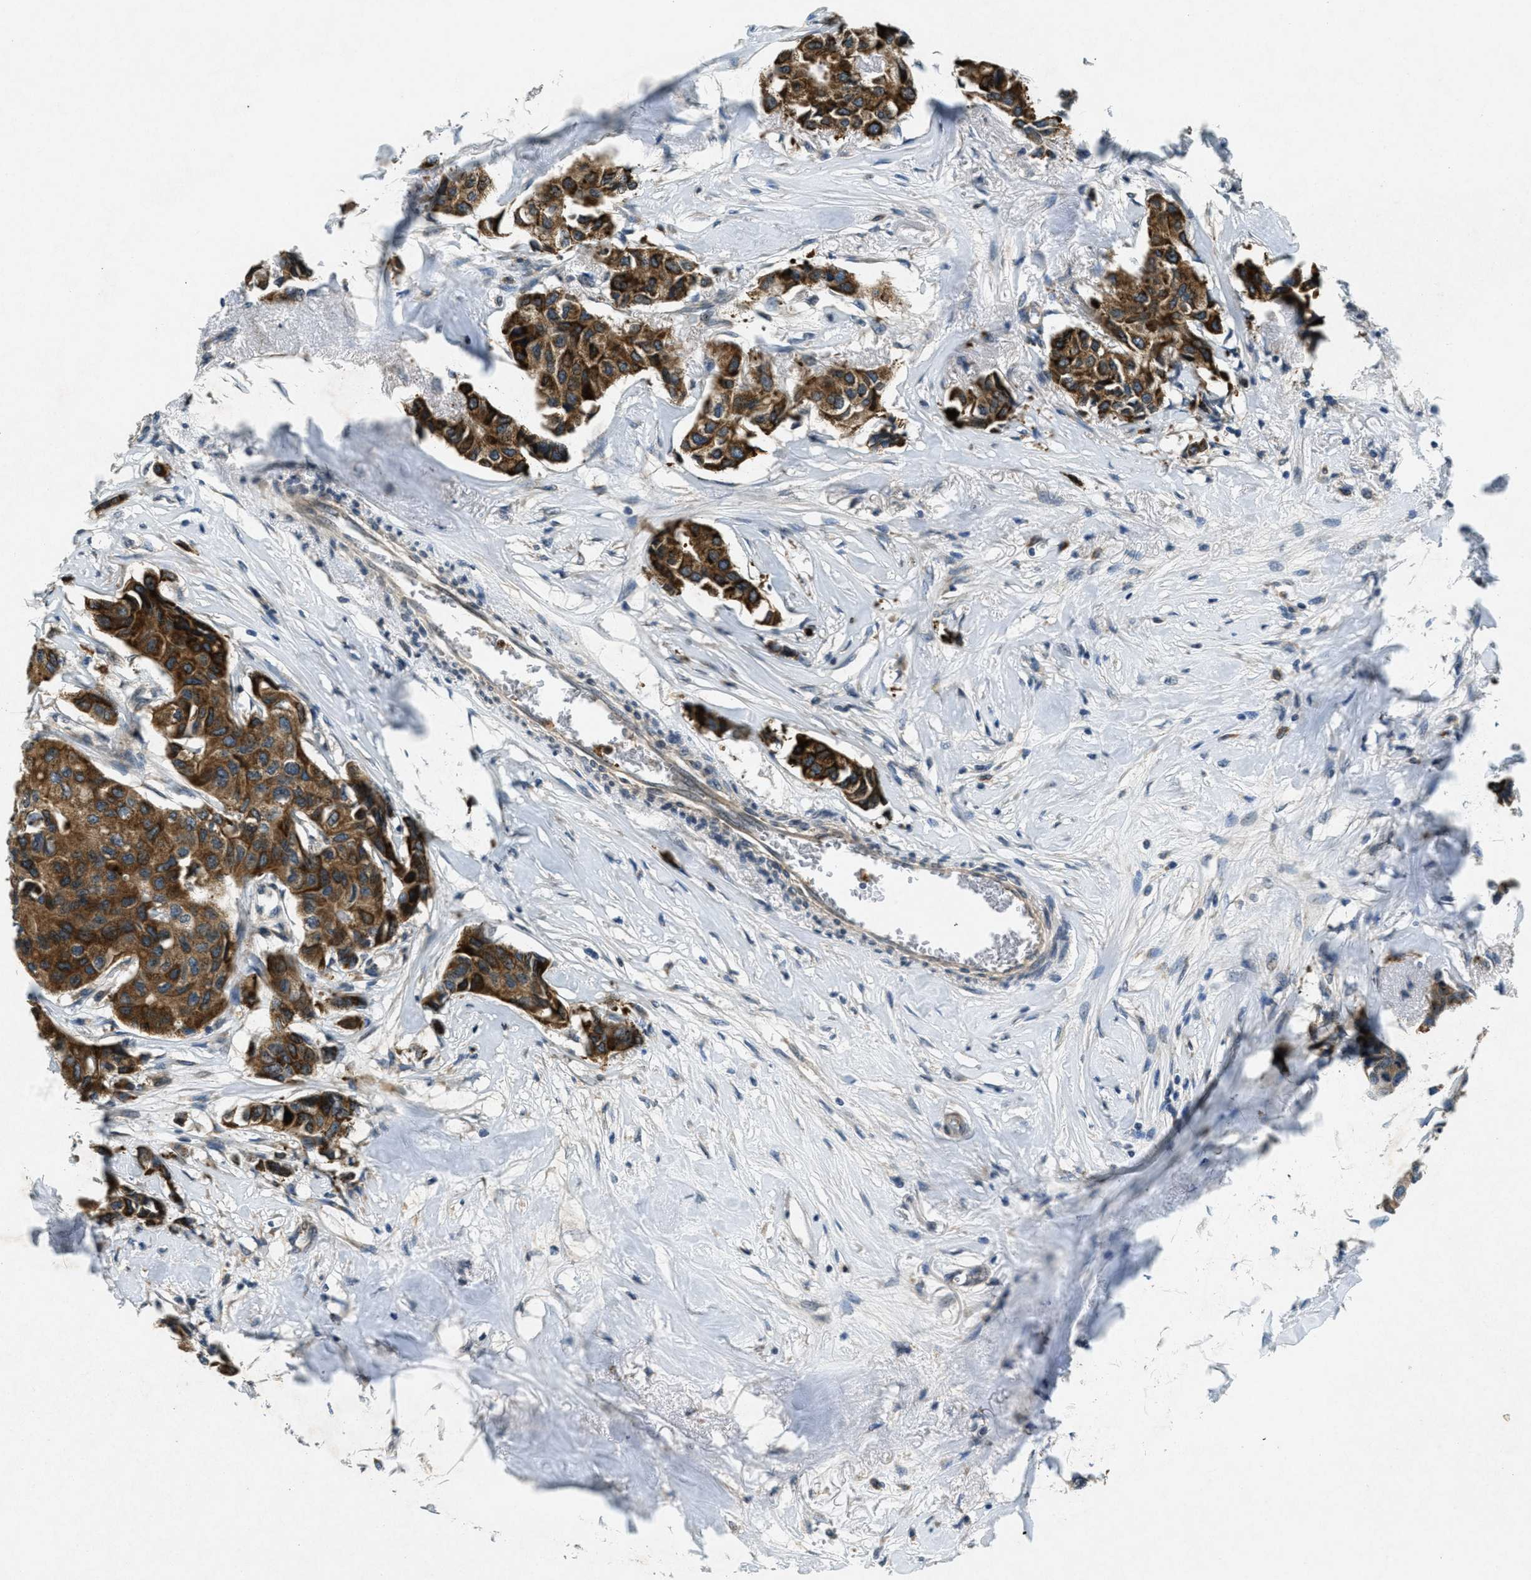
{"staining": {"intensity": "strong", "quantity": ">75%", "location": "cytoplasmic/membranous"}, "tissue": "breast cancer", "cell_type": "Tumor cells", "image_type": "cancer", "snomed": [{"axis": "morphology", "description": "Duct carcinoma"}, {"axis": "topography", "description": "Breast"}], "caption": "A micrograph showing strong cytoplasmic/membranous staining in about >75% of tumor cells in breast intraductal carcinoma, as visualized by brown immunohistochemical staining.", "gene": "RAB3D", "patient": {"sex": "female", "age": 80}}